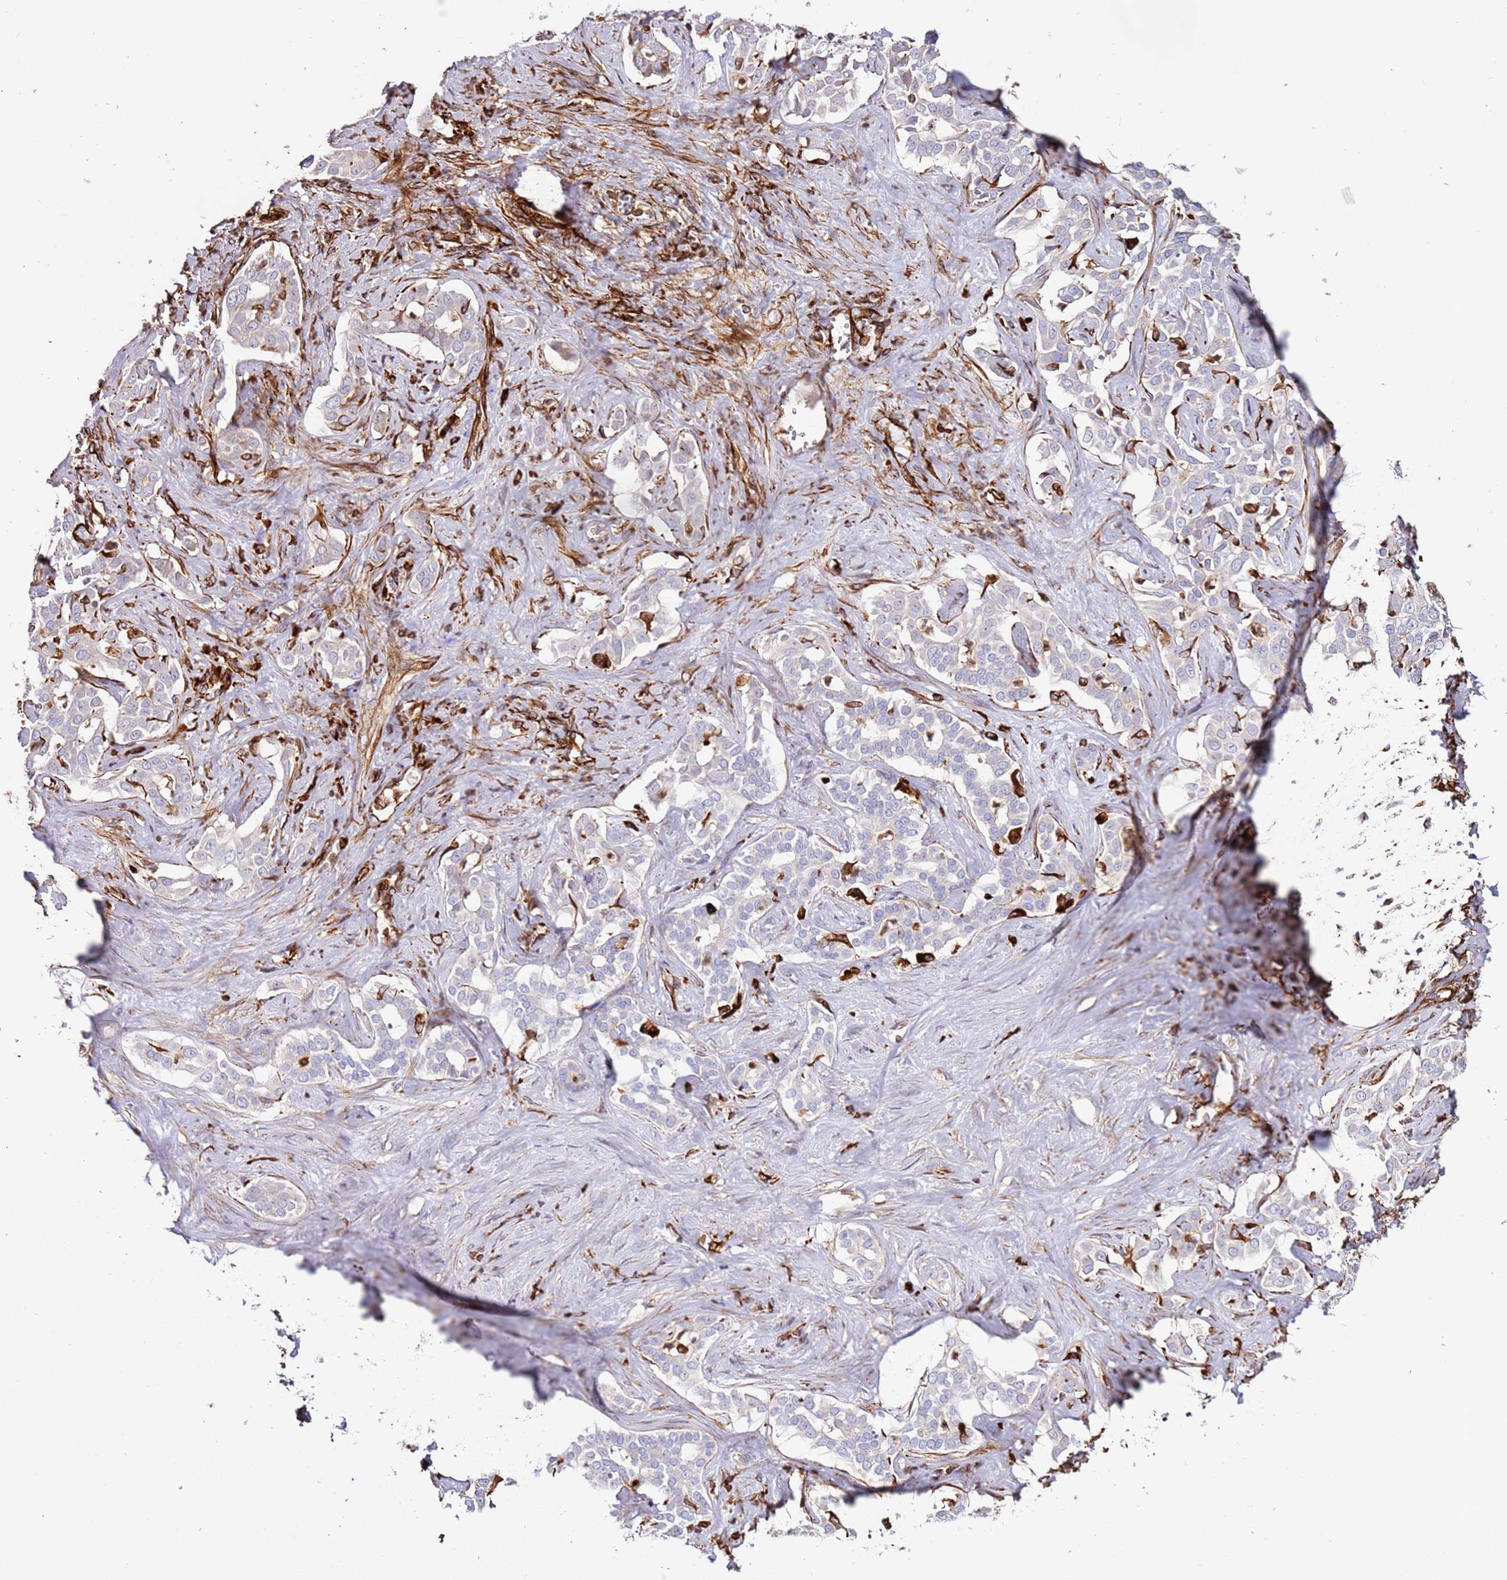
{"staining": {"intensity": "moderate", "quantity": "<25%", "location": "cytoplasmic/membranous"}, "tissue": "liver cancer", "cell_type": "Tumor cells", "image_type": "cancer", "snomed": [{"axis": "morphology", "description": "Cholangiocarcinoma"}, {"axis": "topography", "description": "Liver"}], "caption": "Tumor cells show moderate cytoplasmic/membranous expression in approximately <25% of cells in cholangiocarcinoma (liver).", "gene": "MRGPRE", "patient": {"sex": "male", "age": 67}}